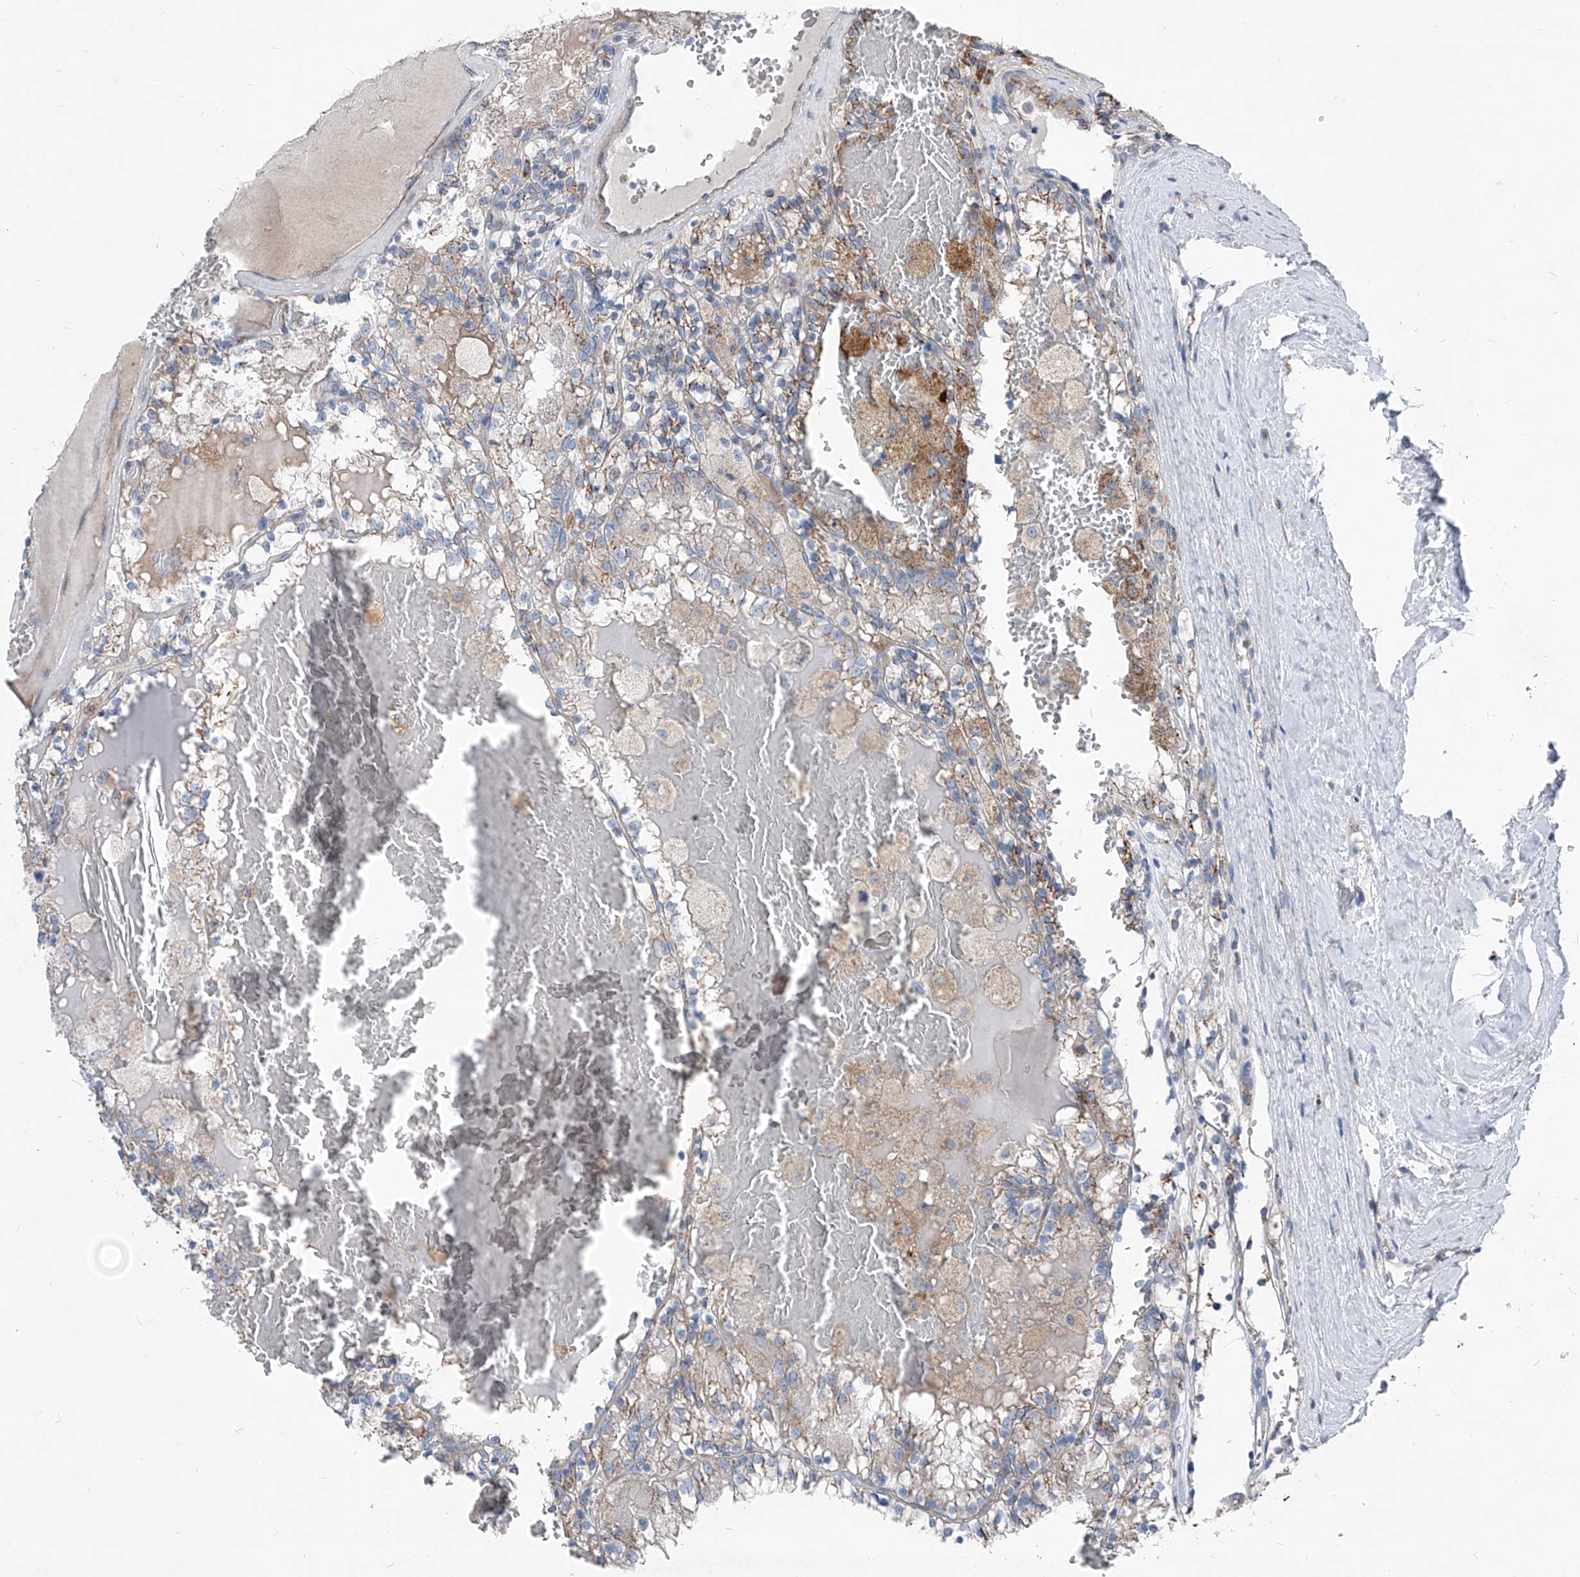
{"staining": {"intensity": "moderate", "quantity": "<25%", "location": "cytoplasmic/membranous"}, "tissue": "renal cancer", "cell_type": "Tumor cells", "image_type": "cancer", "snomed": [{"axis": "morphology", "description": "Adenocarcinoma, NOS"}, {"axis": "topography", "description": "Kidney"}], "caption": "Renal adenocarcinoma tissue displays moderate cytoplasmic/membranous staining in approximately <25% of tumor cells", "gene": "AGPS", "patient": {"sex": "female", "age": 56}}